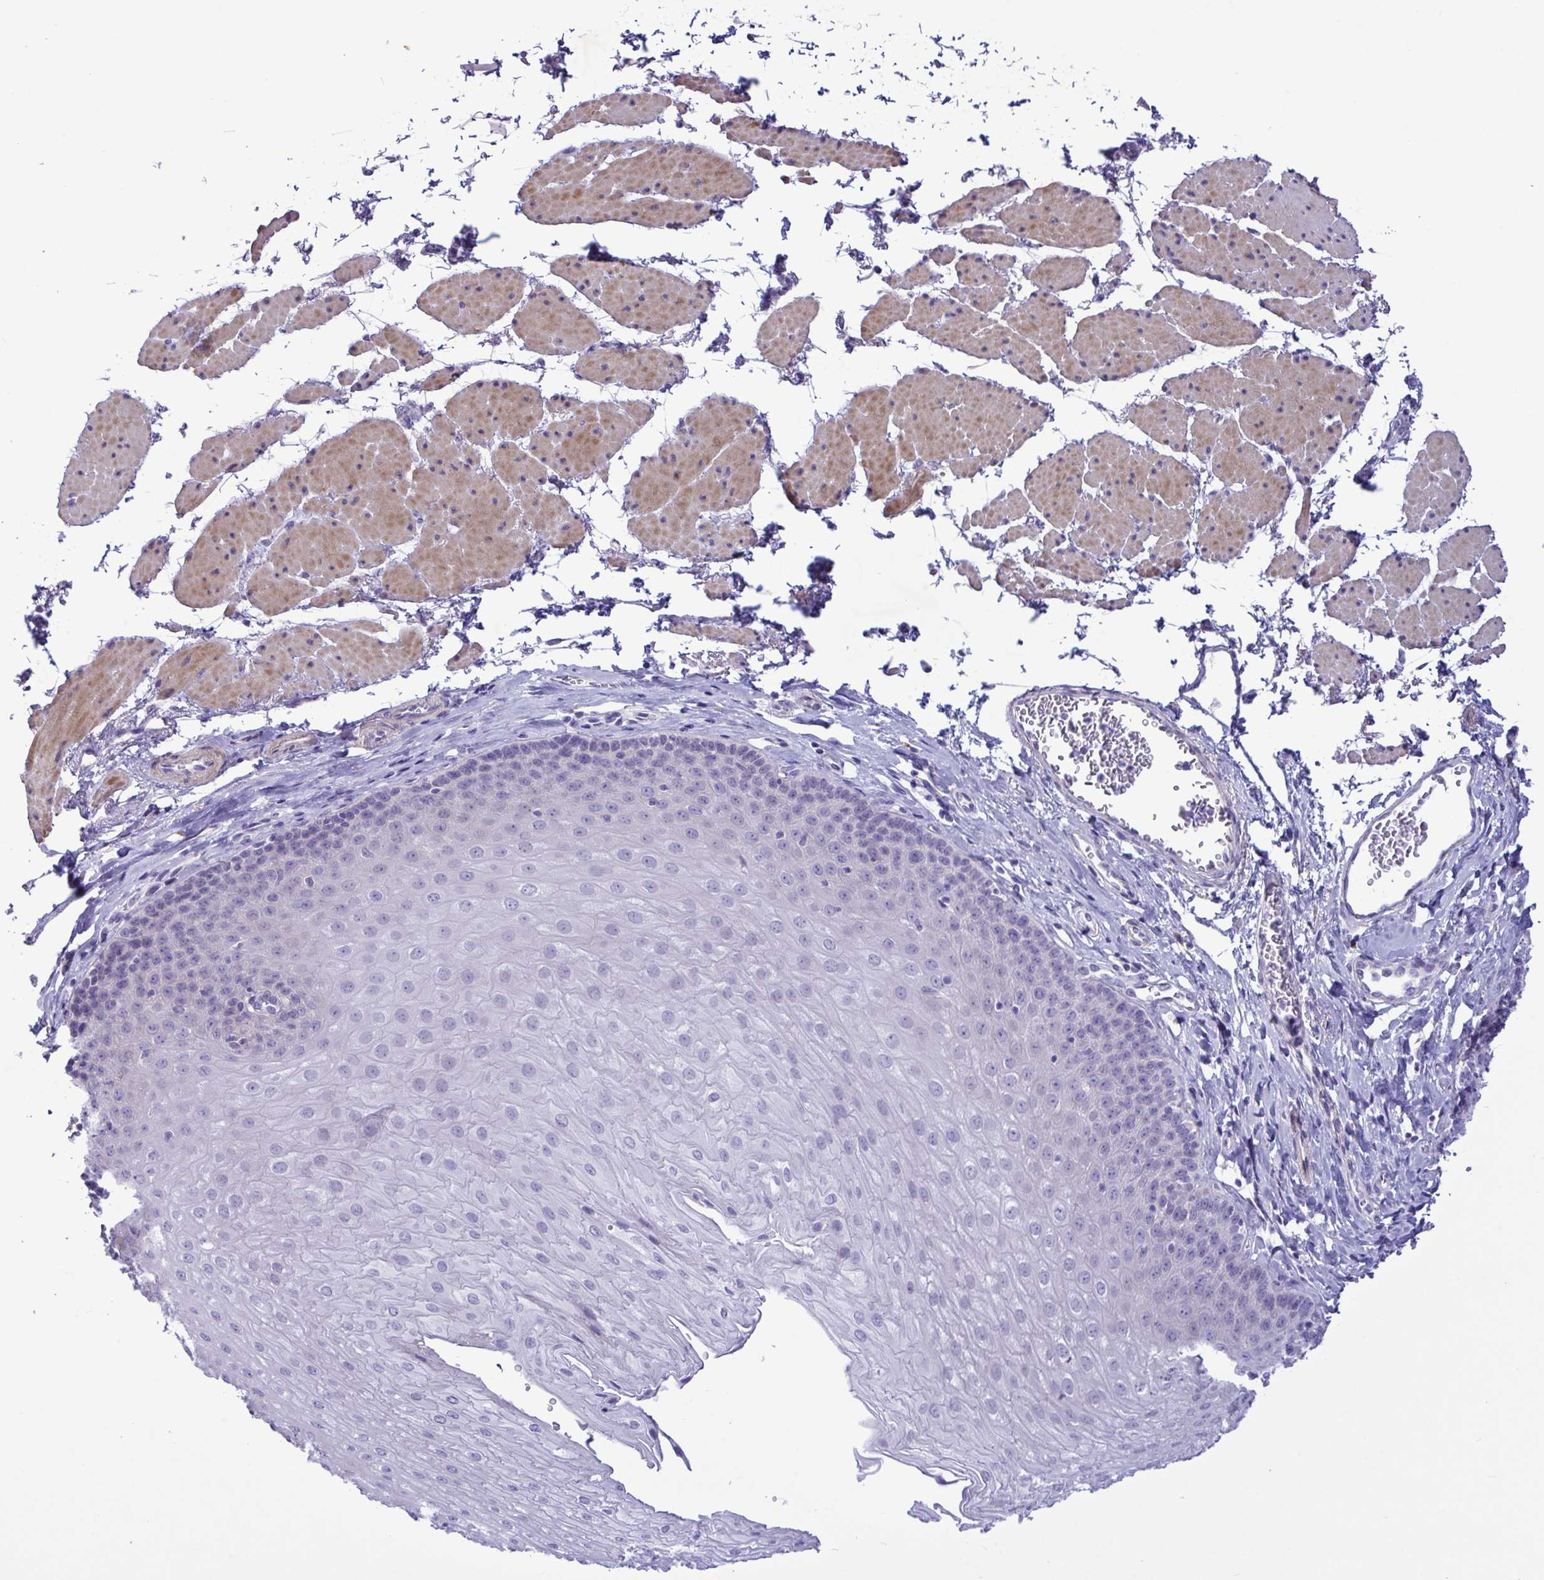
{"staining": {"intensity": "negative", "quantity": "none", "location": "none"}, "tissue": "esophagus", "cell_type": "Squamous epithelial cells", "image_type": "normal", "snomed": [{"axis": "morphology", "description": "Normal tissue, NOS"}, {"axis": "topography", "description": "Esophagus"}], "caption": "IHC micrograph of normal human esophagus stained for a protein (brown), which reveals no staining in squamous epithelial cells. (DAB (3,3'-diaminobenzidine) immunohistochemistry (IHC) visualized using brightfield microscopy, high magnification).", "gene": "FAM86B1", "patient": {"sex": "female", "age": 81}}